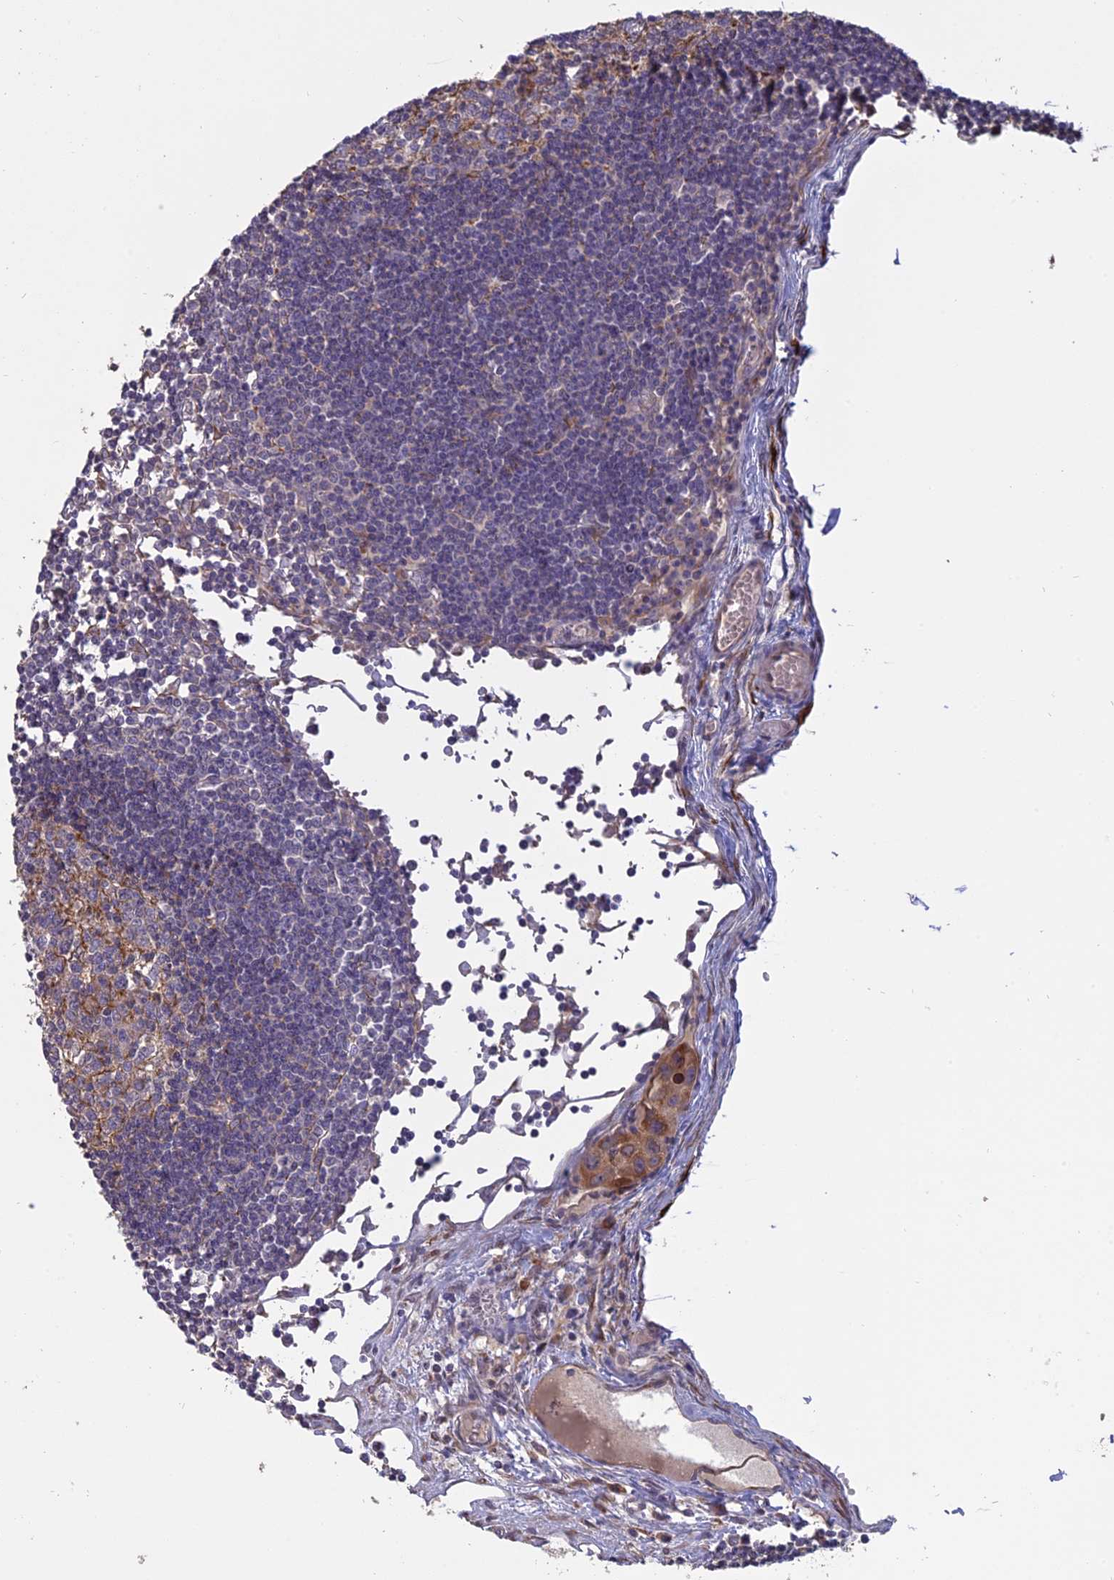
{"staining": {"intensity": "moderate", "quantity": "<25%", "location": "cytoplasmic/membranous"}, "tissue": "lymph node", "cell_type": "Germinal center cells", "image_type": "normal", "snomed": [{"axis": "morphology", "description": "Normal tissue, NOS"}, {"axis": "topography", "description": "Lymph node"}], "caption": "Protein staining of benign lymph node demonstrates moderate cytoplasmic/membranous positivity in approximately <25% of germinal center cells.", "gene": "PPIC", "patient": {"sex": "female", "age": 11}}